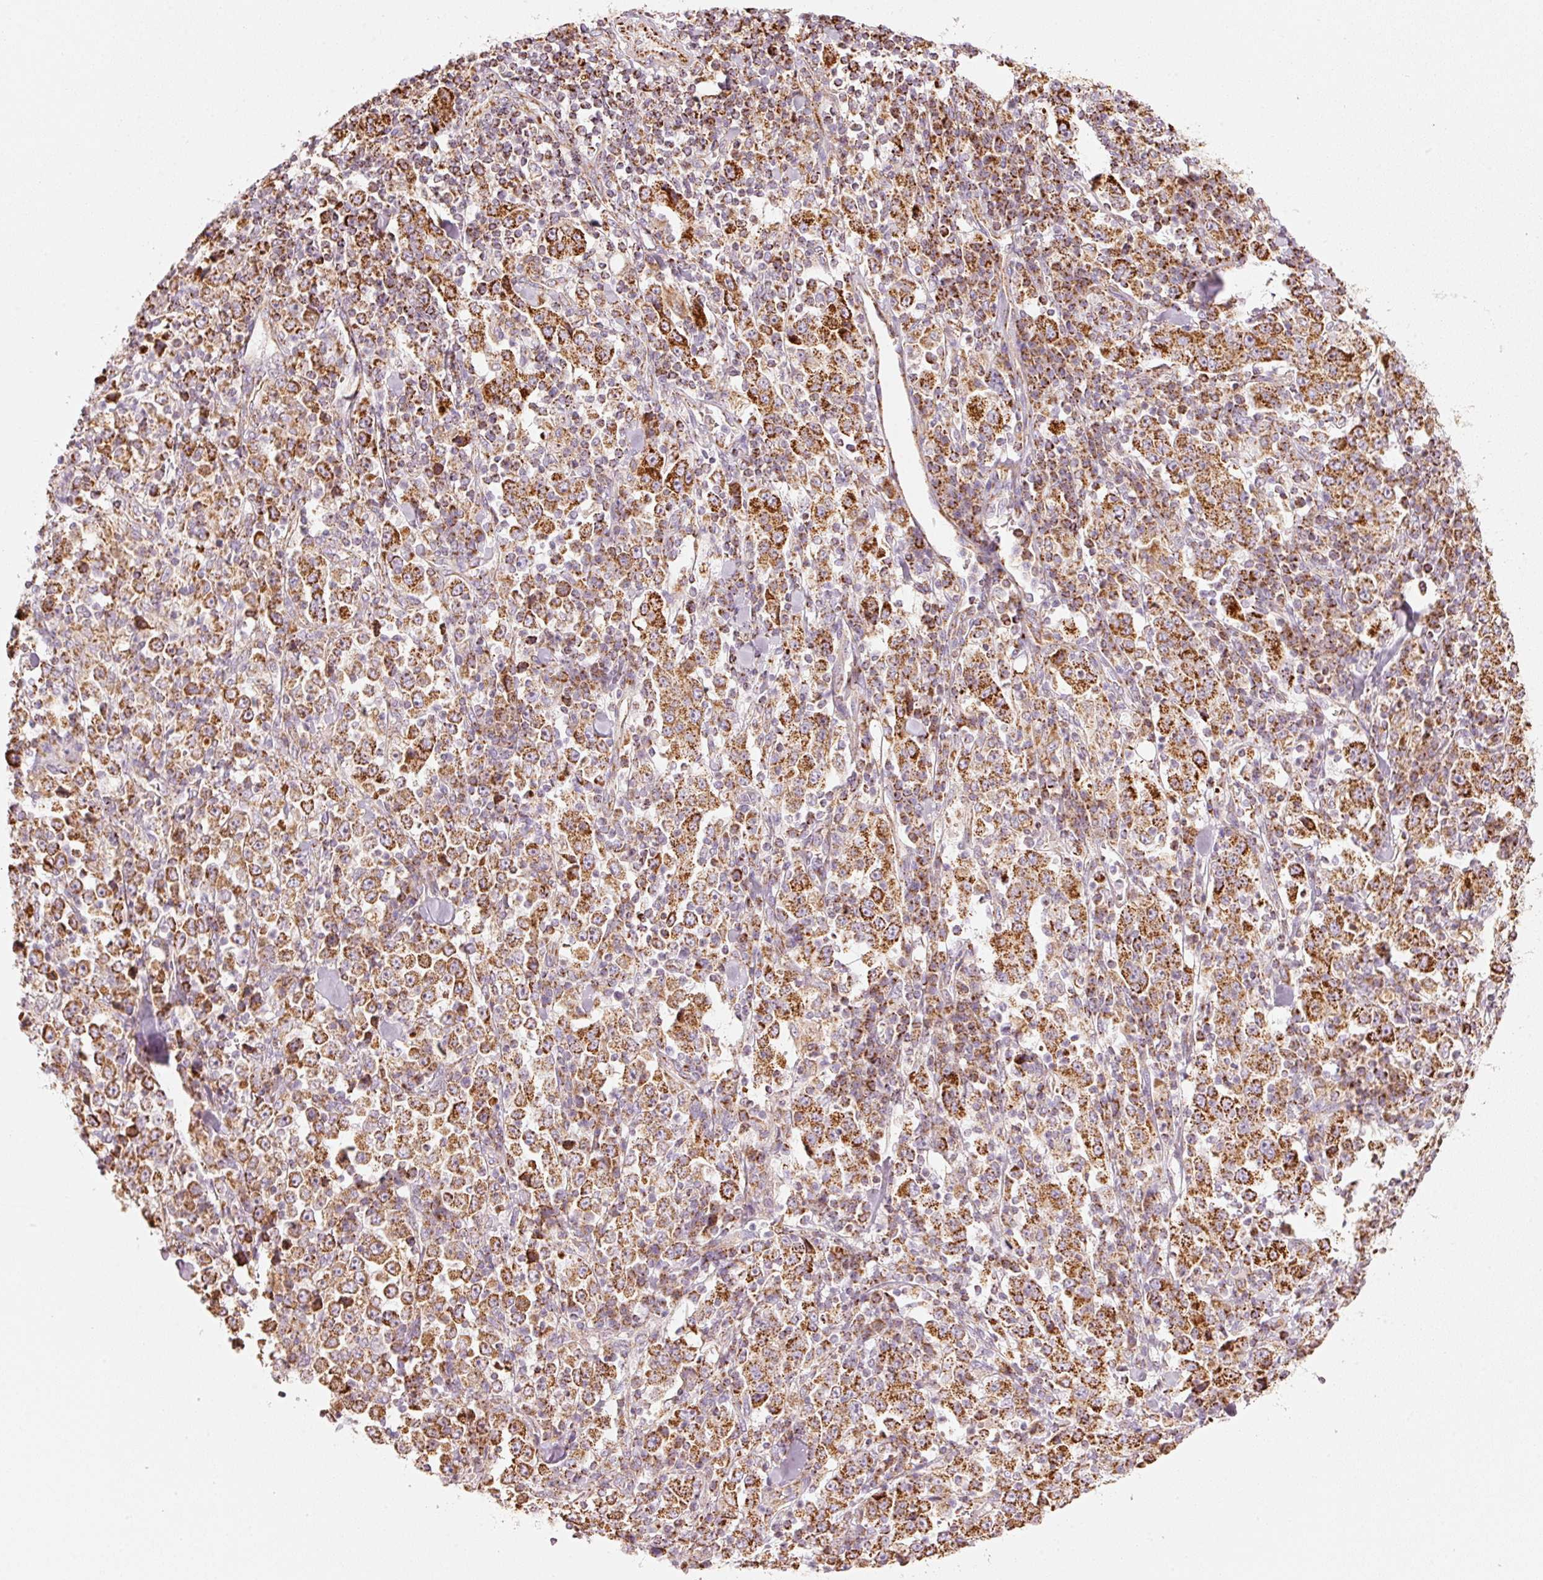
{"staining": {"intensity": "strong", "quantity": ">75%", "location": "cytoplasmic/membranous"}, "tissue": "stomach cancer", "cell_type": "Tumor cells", "image_type": "cancer", "snomed": [{"axis": "morphology", "description": "Normal tissue, NOS"}, {"axis": "morphology", "description": "Adenocarcinoma, NOS"}, {"axis": "topography", "description": "Stomach, upper"}, {"axis": "topography", "description": "Stomach"}], "caption": "Stomach cancer (adenocarcinoma) stained with a brown dye shows strong cytoplasmic/membranous positive expression in about >75% of tumor cells.", "gene": "C17orf98", "patient": {"sex": "male", "age": 59}}